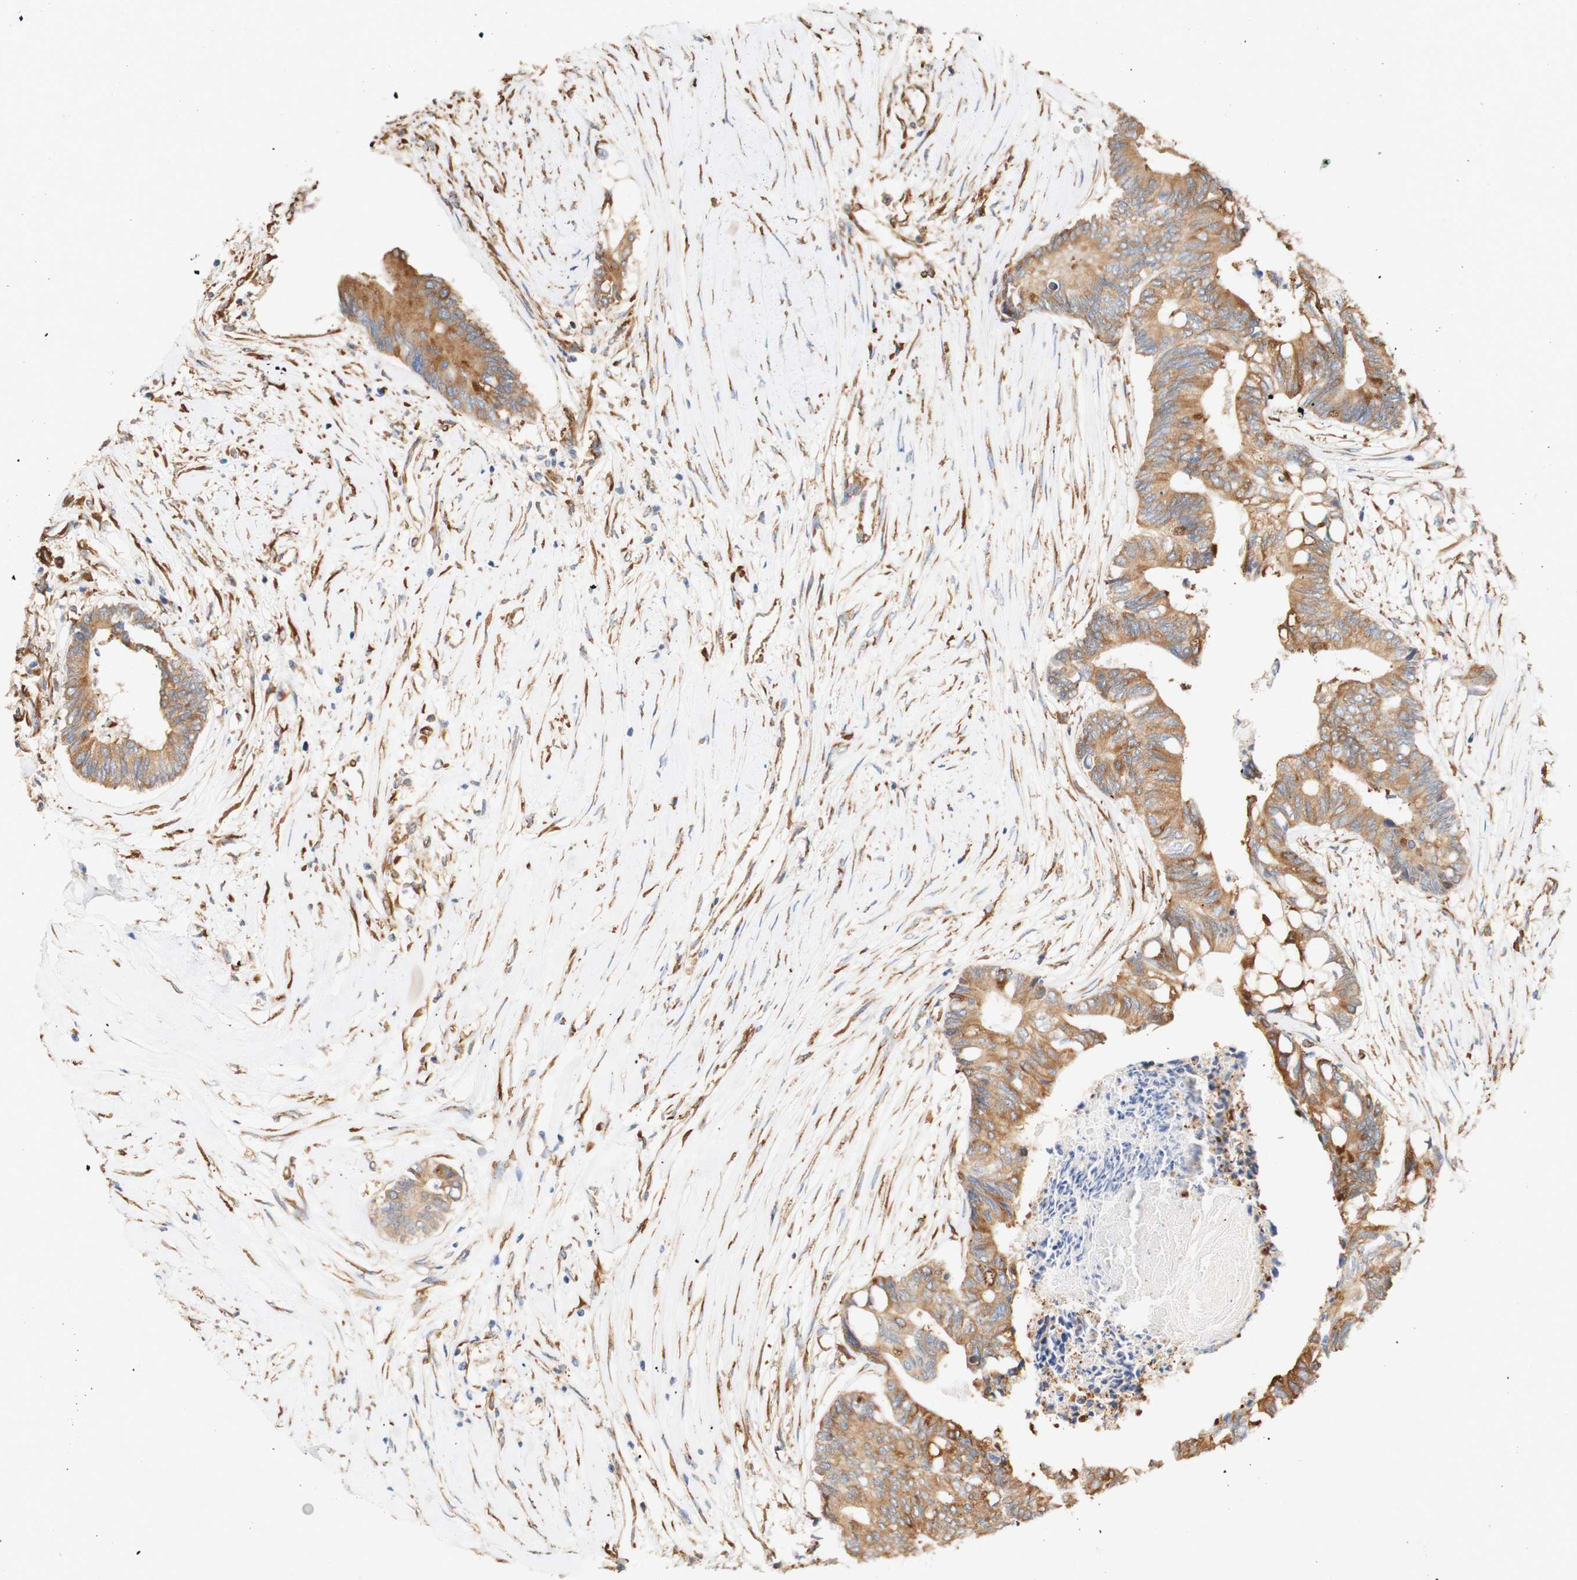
{"staining": {"intensity": "moderate", "quantity": ">75%", "location": "cytoplasmic/membranous"}, "tissue": "colorectal cancer", "cell_type": "Tumor cells", "image_type": "cancer", "snomed": [{"axis": "morphology", "description": "Adenocarcinoma, NOS"}, {"axis": "topography", "description": "Rectum"}], "caption": "Moderate cytoplasmic/membranous expression for a protein is identified in about >75% of tumor cells of colorectal cancer using immunohistochemistry.", "gene": "EIF2AK4", "patient": {"sex": "male", "age": 63}}